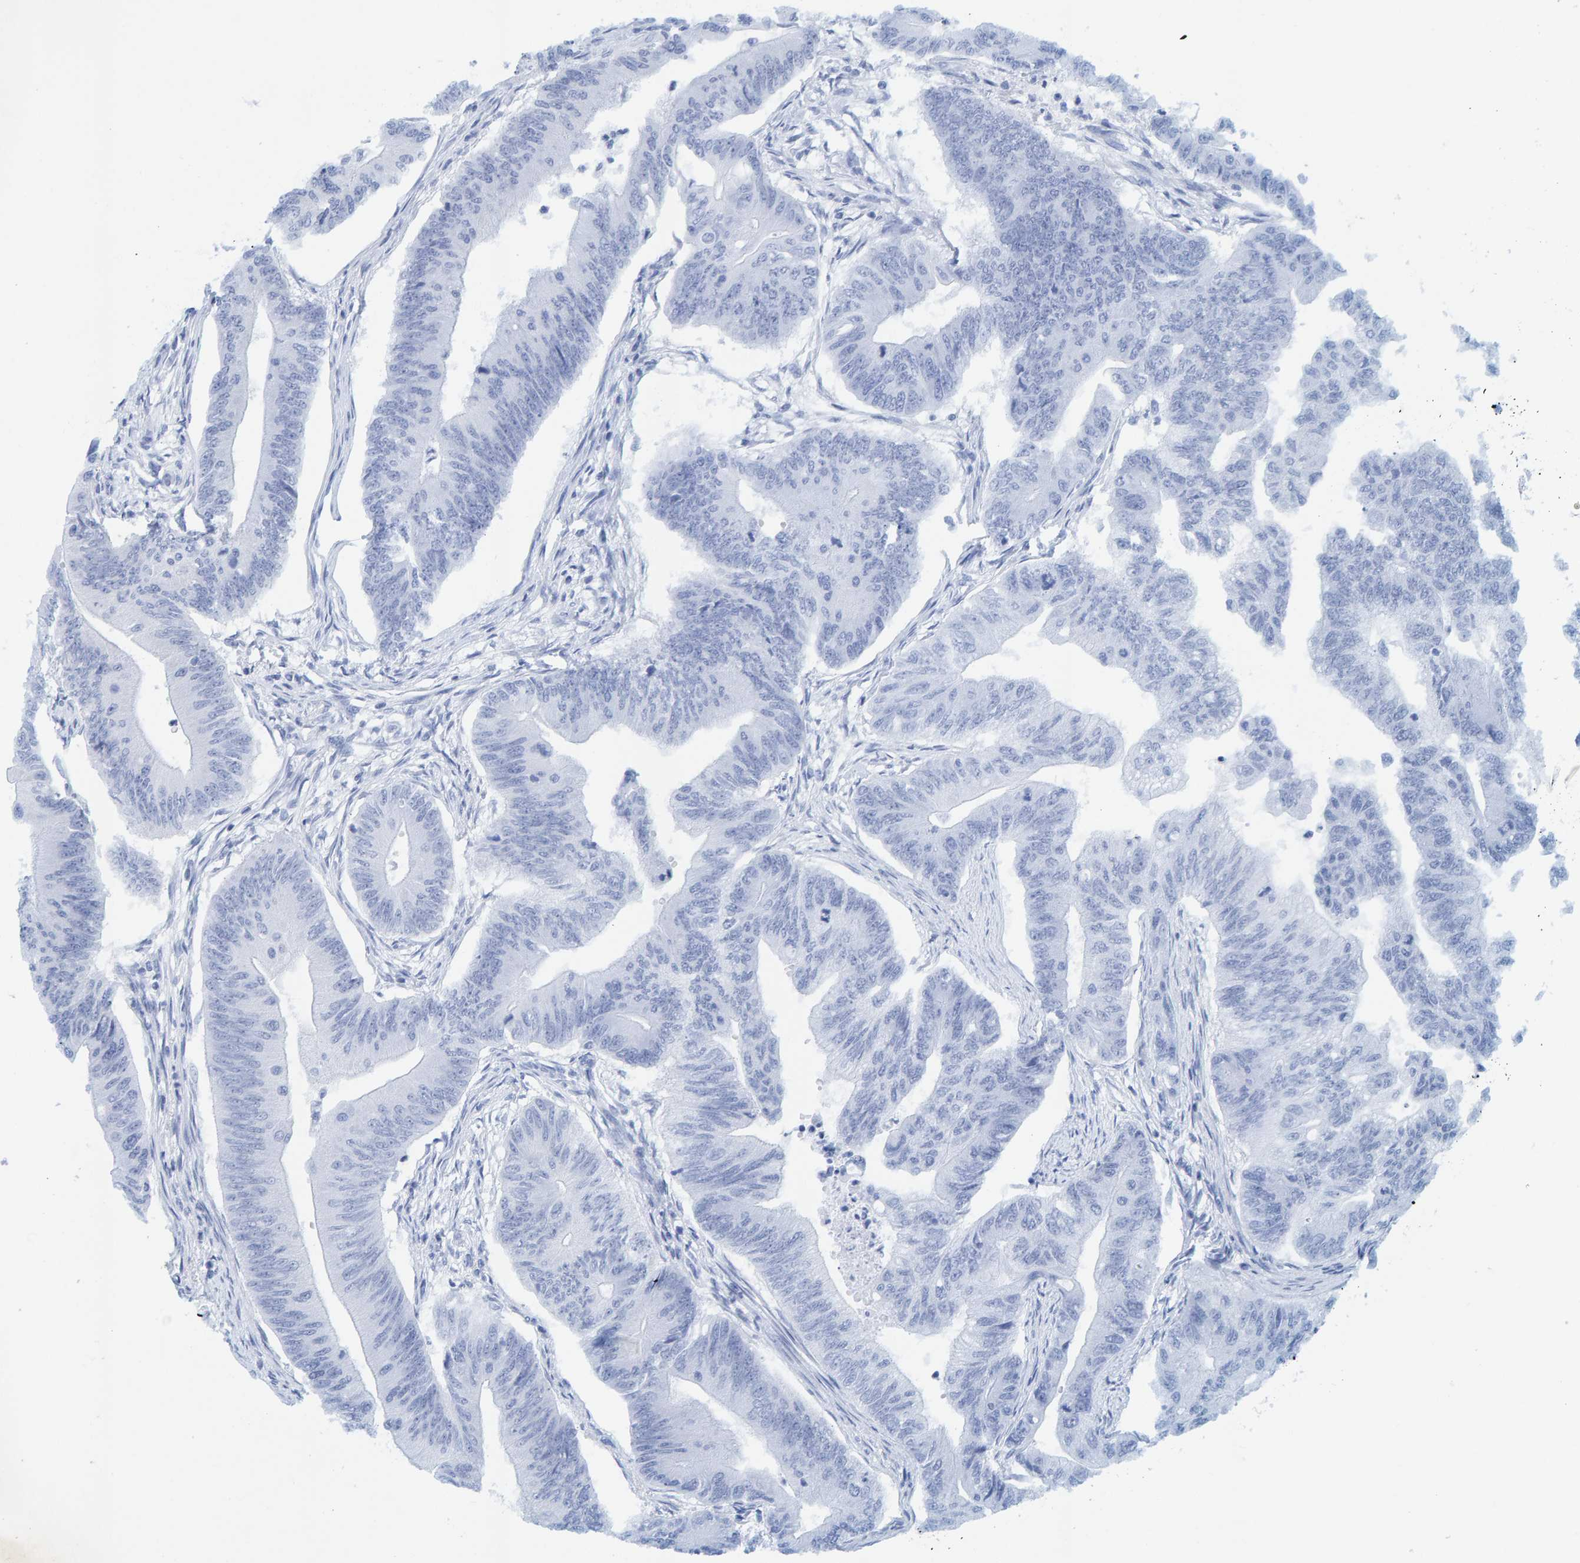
{"staining": {"intensity": "negative", "quantity": "none", "location": "none"}, "tissue": "colorectal cancer", "cell_type": "Tumor cells", "image_type": "cancer", "snomed": [{"axis": "morphology", "description": "Adenoma, NOS"}, {"axis": "morphology", "description": "Adenocarcinoma, NOS"}, {"axis": "topography", "description": "Colon"}], "caption": "DAB (3,3'-diaminobenzidine) immunohistochemical staining of human colorectal cancer reveals no significant expression in tumor cells.", "gene": "PRKD2", "patient": {"sex": "male", "age": 79}}